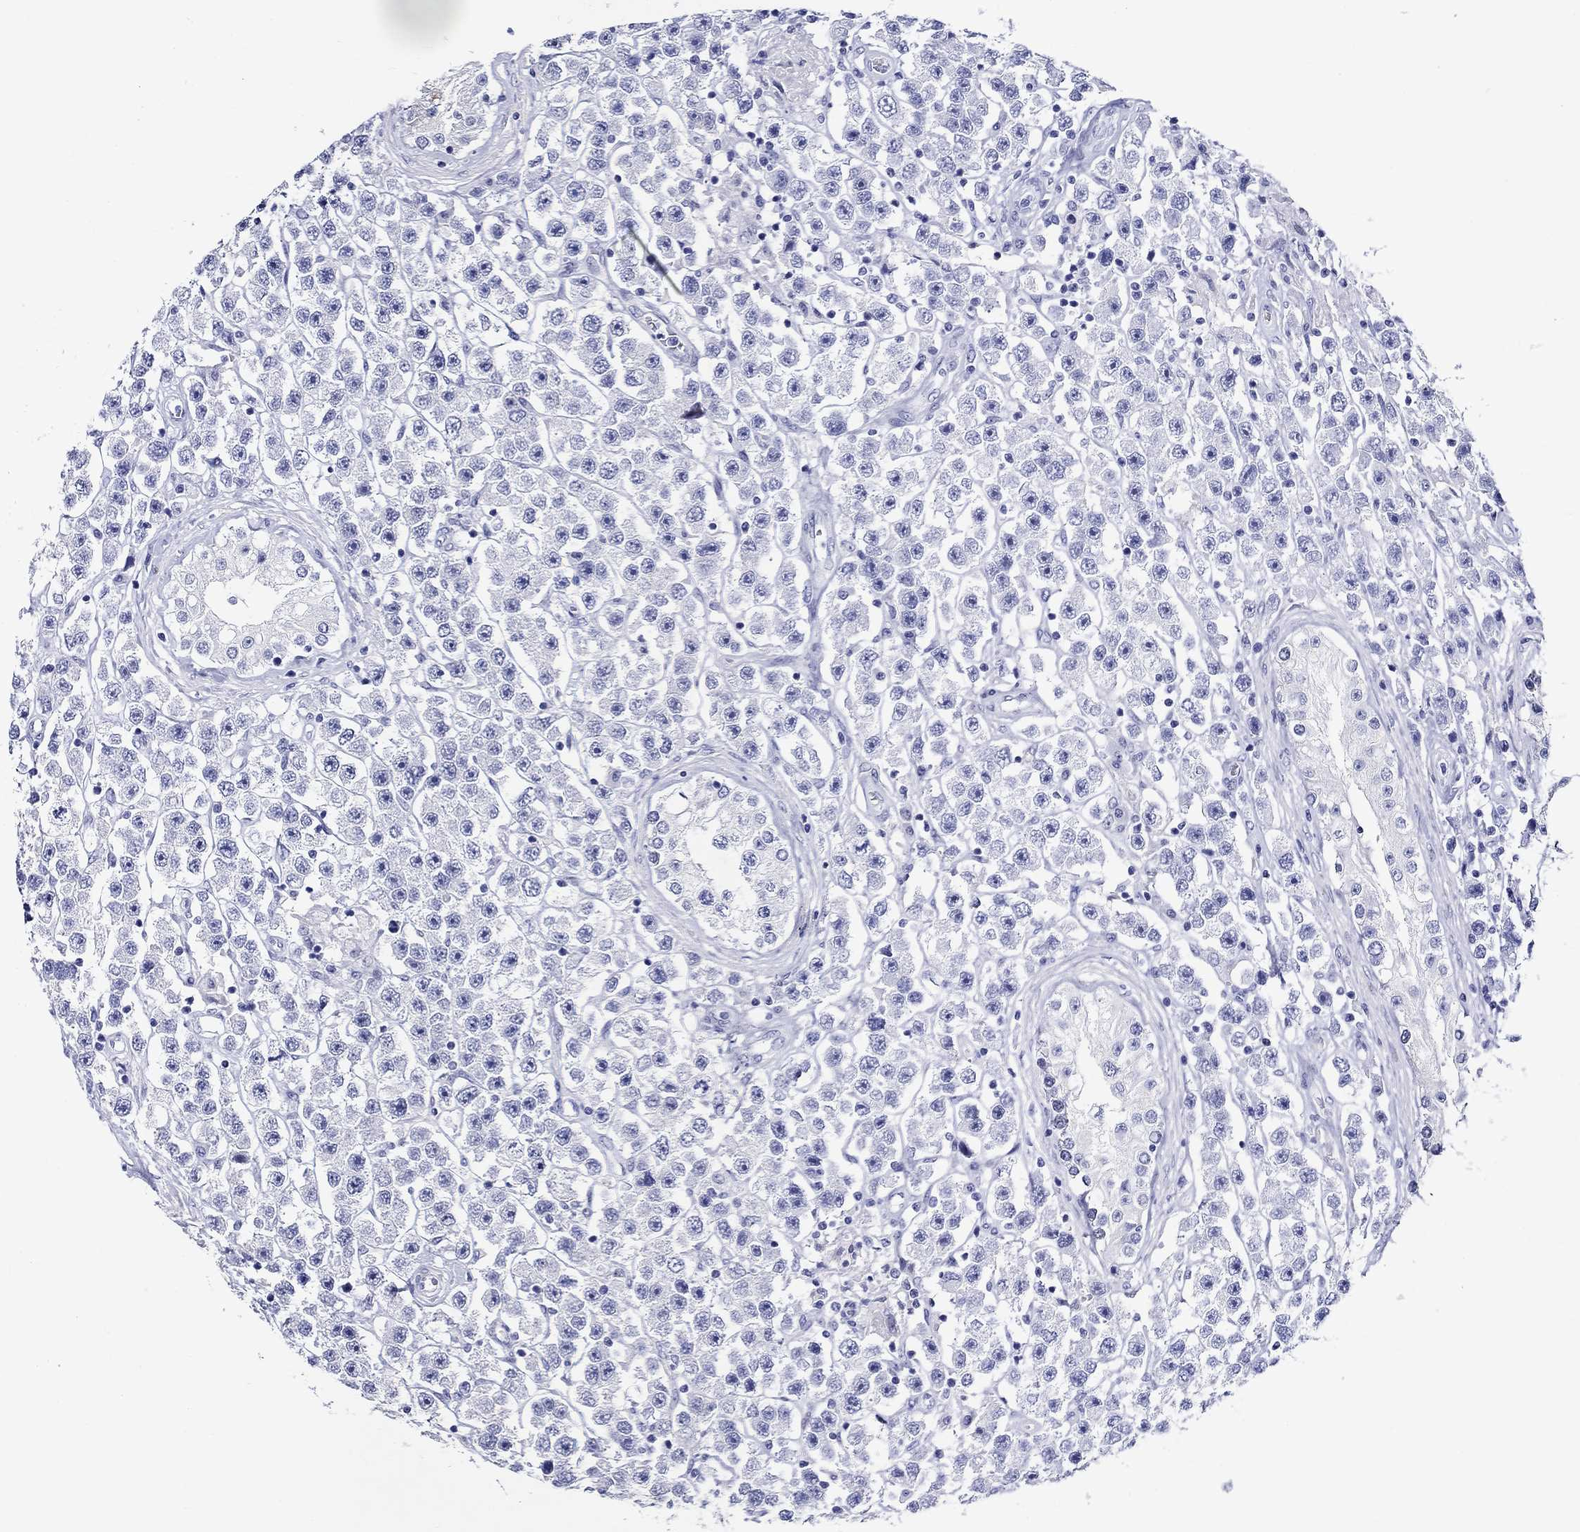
{"staining": {"intensity": "negative", "quantity": "none", "location": "none"}, "tissue": "testis cancer", "cell_type": "Tumor cells", "image_type": "cancer", "snomed": [{"axis": "morphology", "description": "Seminoma, NOS"}, {"axis": "topography", "description": "Testis"}], "caption": "This is a histopathology image of IHC staining of testis cancer (seminoma), which shows no positivity in tumor cells. The staining is performed using DAB brown chromogen with nuclei counter-stained in using hematoxylin.", "gene": "CRYGS", "patient": {"sex": "male", "age": 45}}